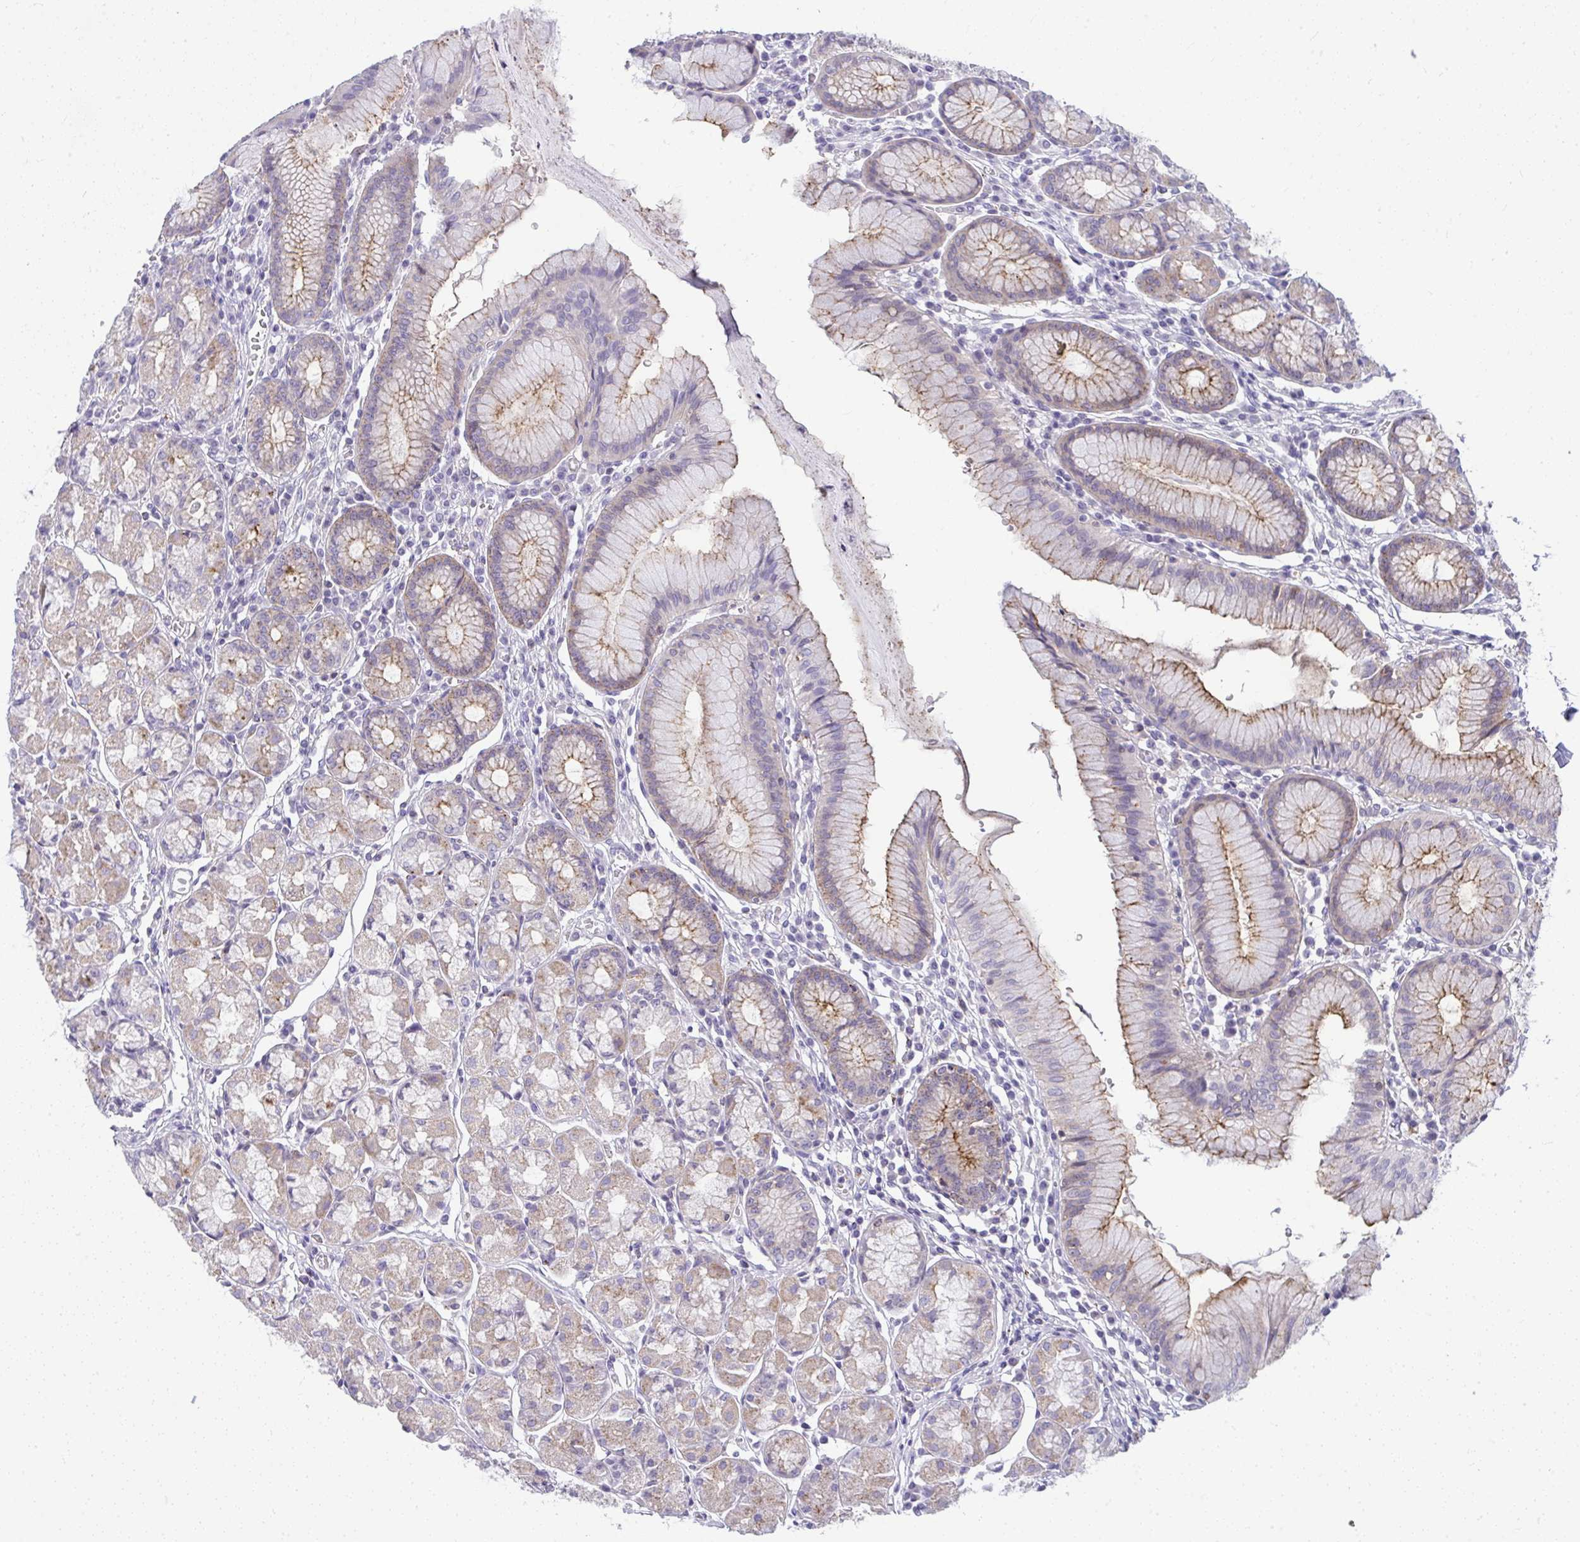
{"staining": {"intensity": "moderate", "quantity": ">75%", "location": "cytoplasmic/membranous"}, "tissue": "stomach", "cell_type": "Glandular cells", "image_type": "normal", "snomed": [{"axis": "morphology", "description": "Normal tissue, NOS"}, {"axis": "topography", "description": "Stomach"}], "caption": "Immunohistochemical staining of benign stomach displays >75% levels of moderate cytoplasmic/membranous protein expression in about >75% of glandular cells. Immunohistochemistry stains the protein of interest in brown and the nuclei are stained blue.", "gene": "VPS4B", "patient": {"sex": "male", "age": 55}}